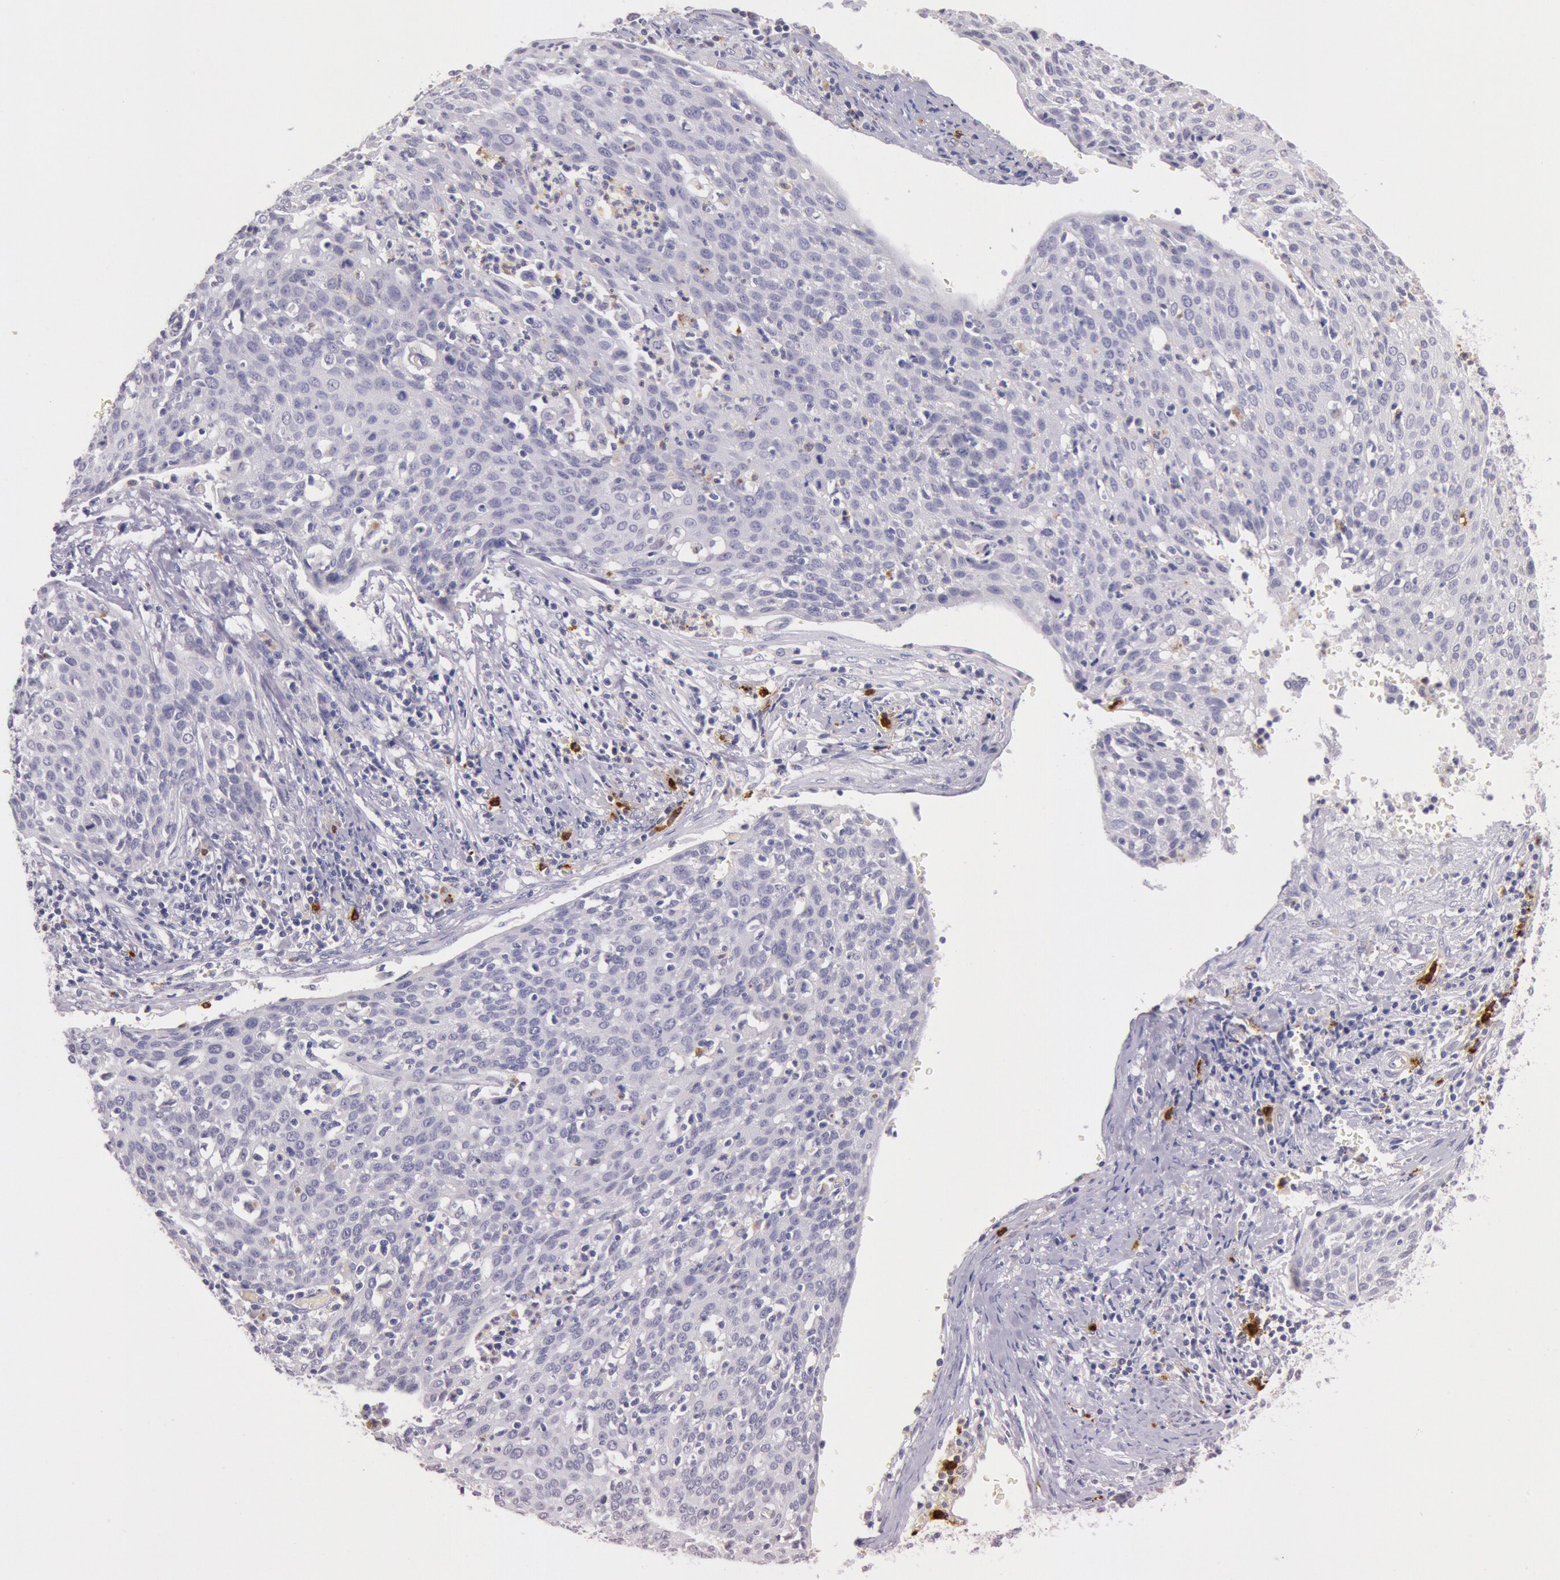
{"staining": {"intensity": "negative", "quantity": "none", "location": "none"}, "tissue": "cervical cancer", "cell_type": "Tumor cells", "image_type": "cancer", "snomed": [{"axis": "morphology", "description": "Squamous cell carcinoma, NOS"}, {"axis": "topography", "description": "Cervix"}], "caption": "IHC micrograph of human cervical cancer (squamous cell carcinoma) stained for a protein (brown), which shows no expression in tumor cells.", "gene": "KDM6A", "patient": {"sex": "female", "age": 38}}